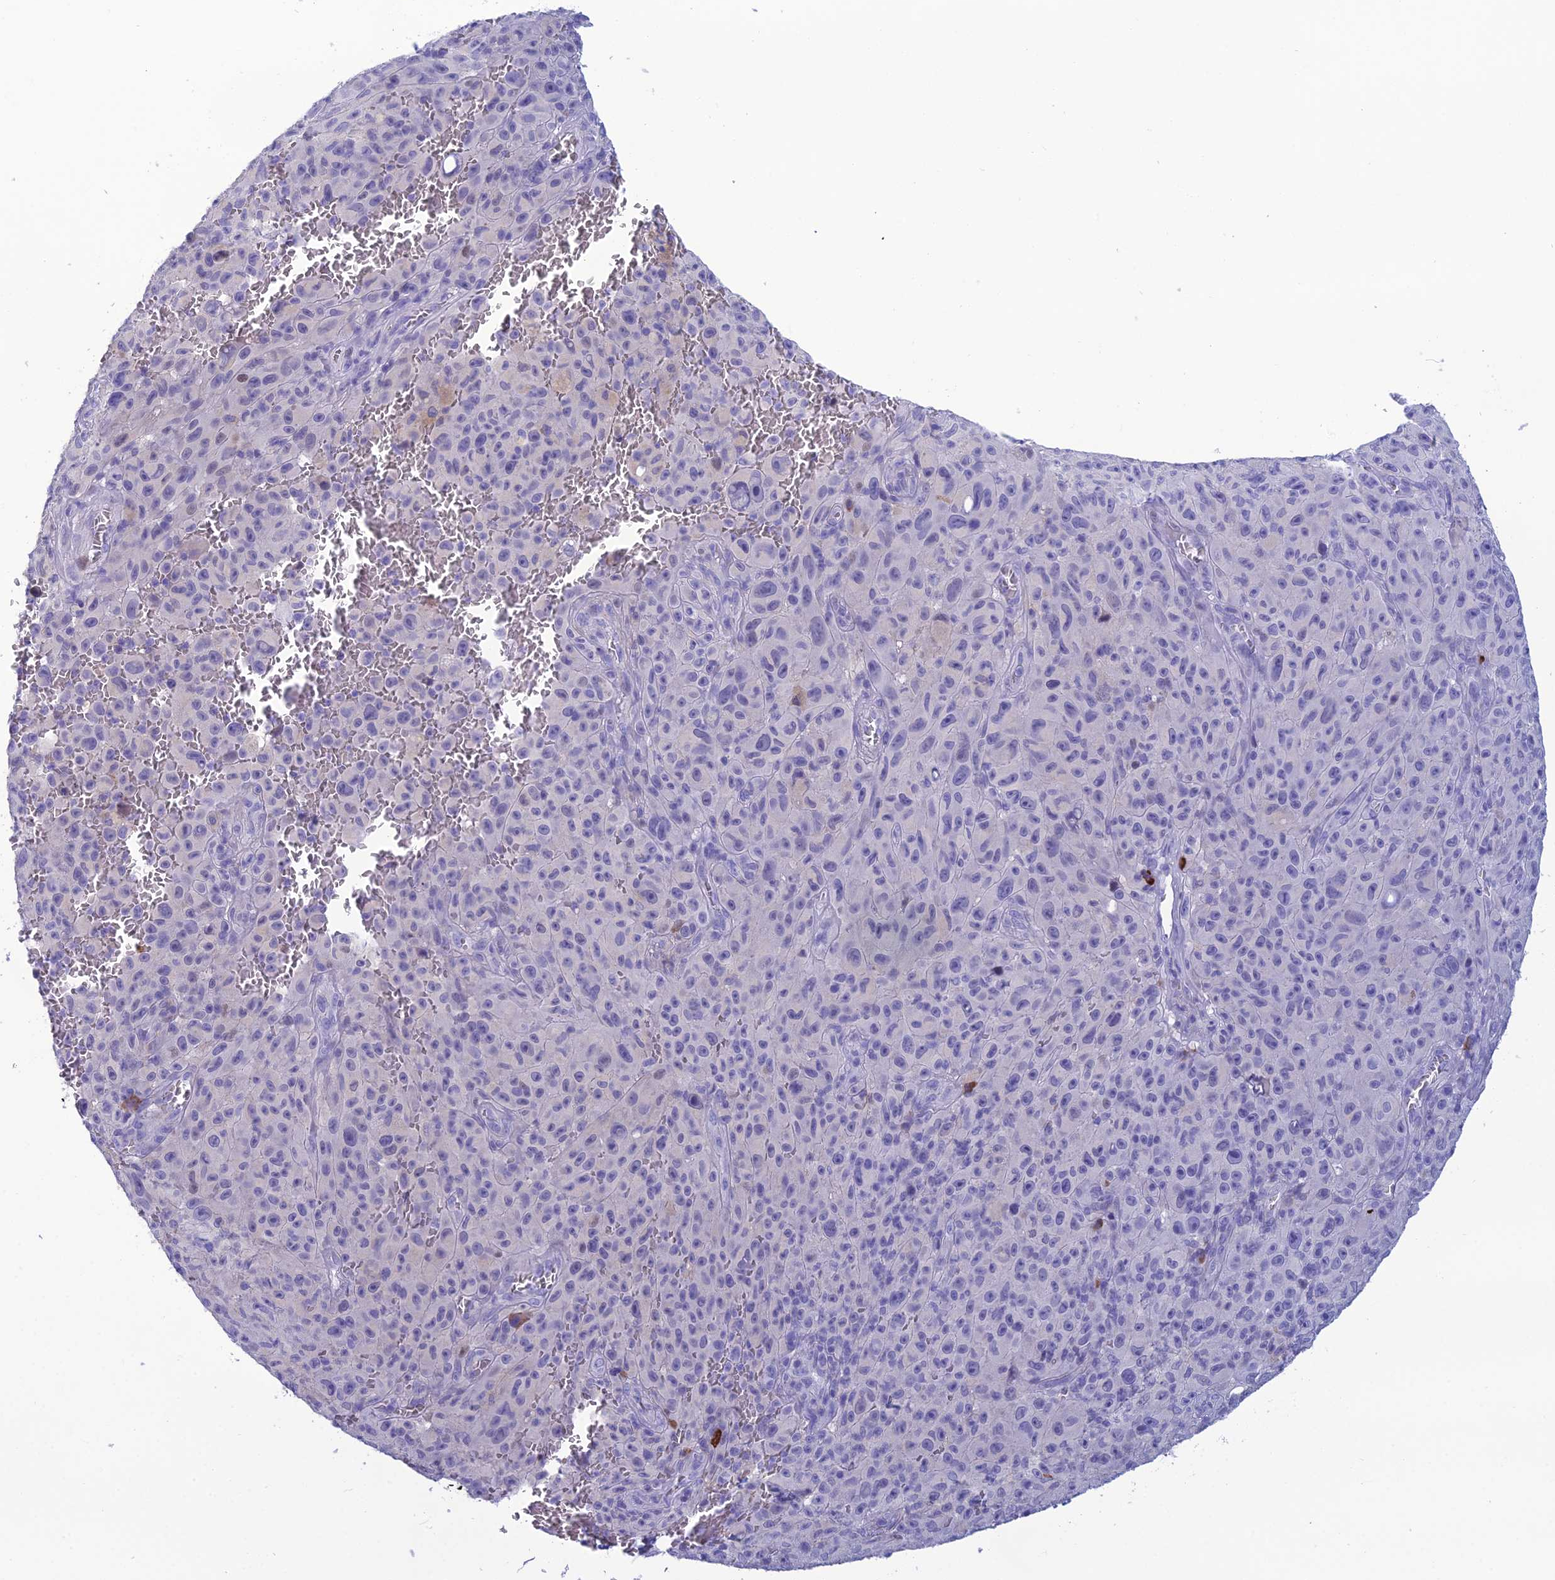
{"staining": {"intensity": "negative", "quantity": "none", "location": "none"}, "tissue": "melanoma", "cell_type": "Tumor cells", "image_type": "cancer", "snomed": [{"axis": "morphology", "description": "Malignant melanoma, NOS"}, {"axis": "topography", "description": "Skin"}], "caption": "DAB immunohistochemical staining of human malignant melanoma reveals no significant staining in tumor cells.", "gene": "CRB2", "patient": {"sex": "female", "age": 82}}